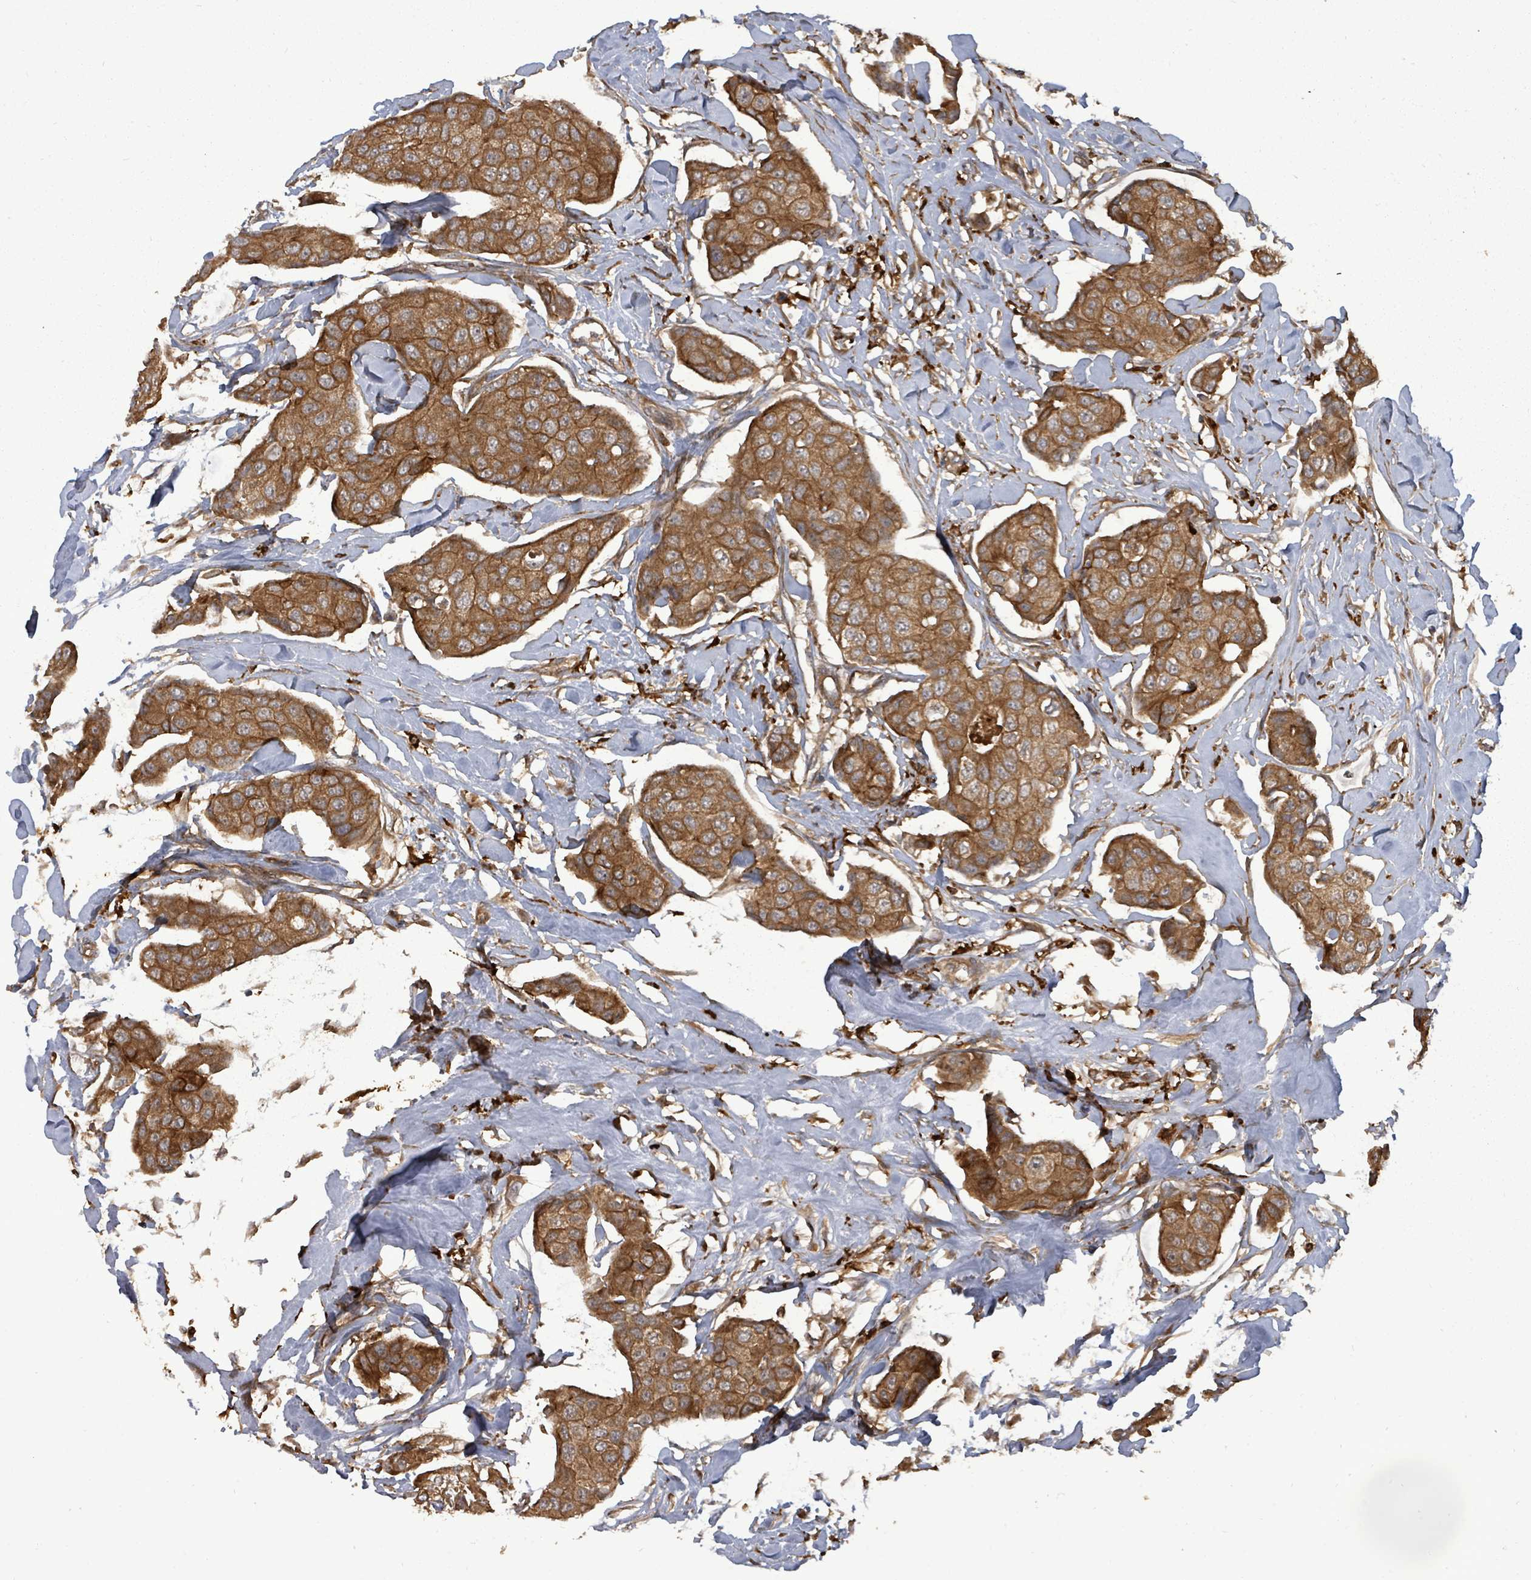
{"staining": {"intensity": "moderate", "quantity": ">75%", "location": "cytoplasmic/membranous"}, "tissue": "breast cancer", "cell_type": "Tumor cells", "image_type": "cancer", "snomed": [{"axis": "morphology", "description": "Duct carcinoma"}, {"axis": "topography", "description": "Breast"}, {"axis": "topography", "description": "Lymph node"}], "caption": "The image reveals staining of breast cancer (infiltrating ductal carcinoma), revealing moderate cytoplasmic/membranous protein expression (brown color) within tumor cells.", "gene": "EIF3C", "patient": {"sex": "female", "age": 80}}